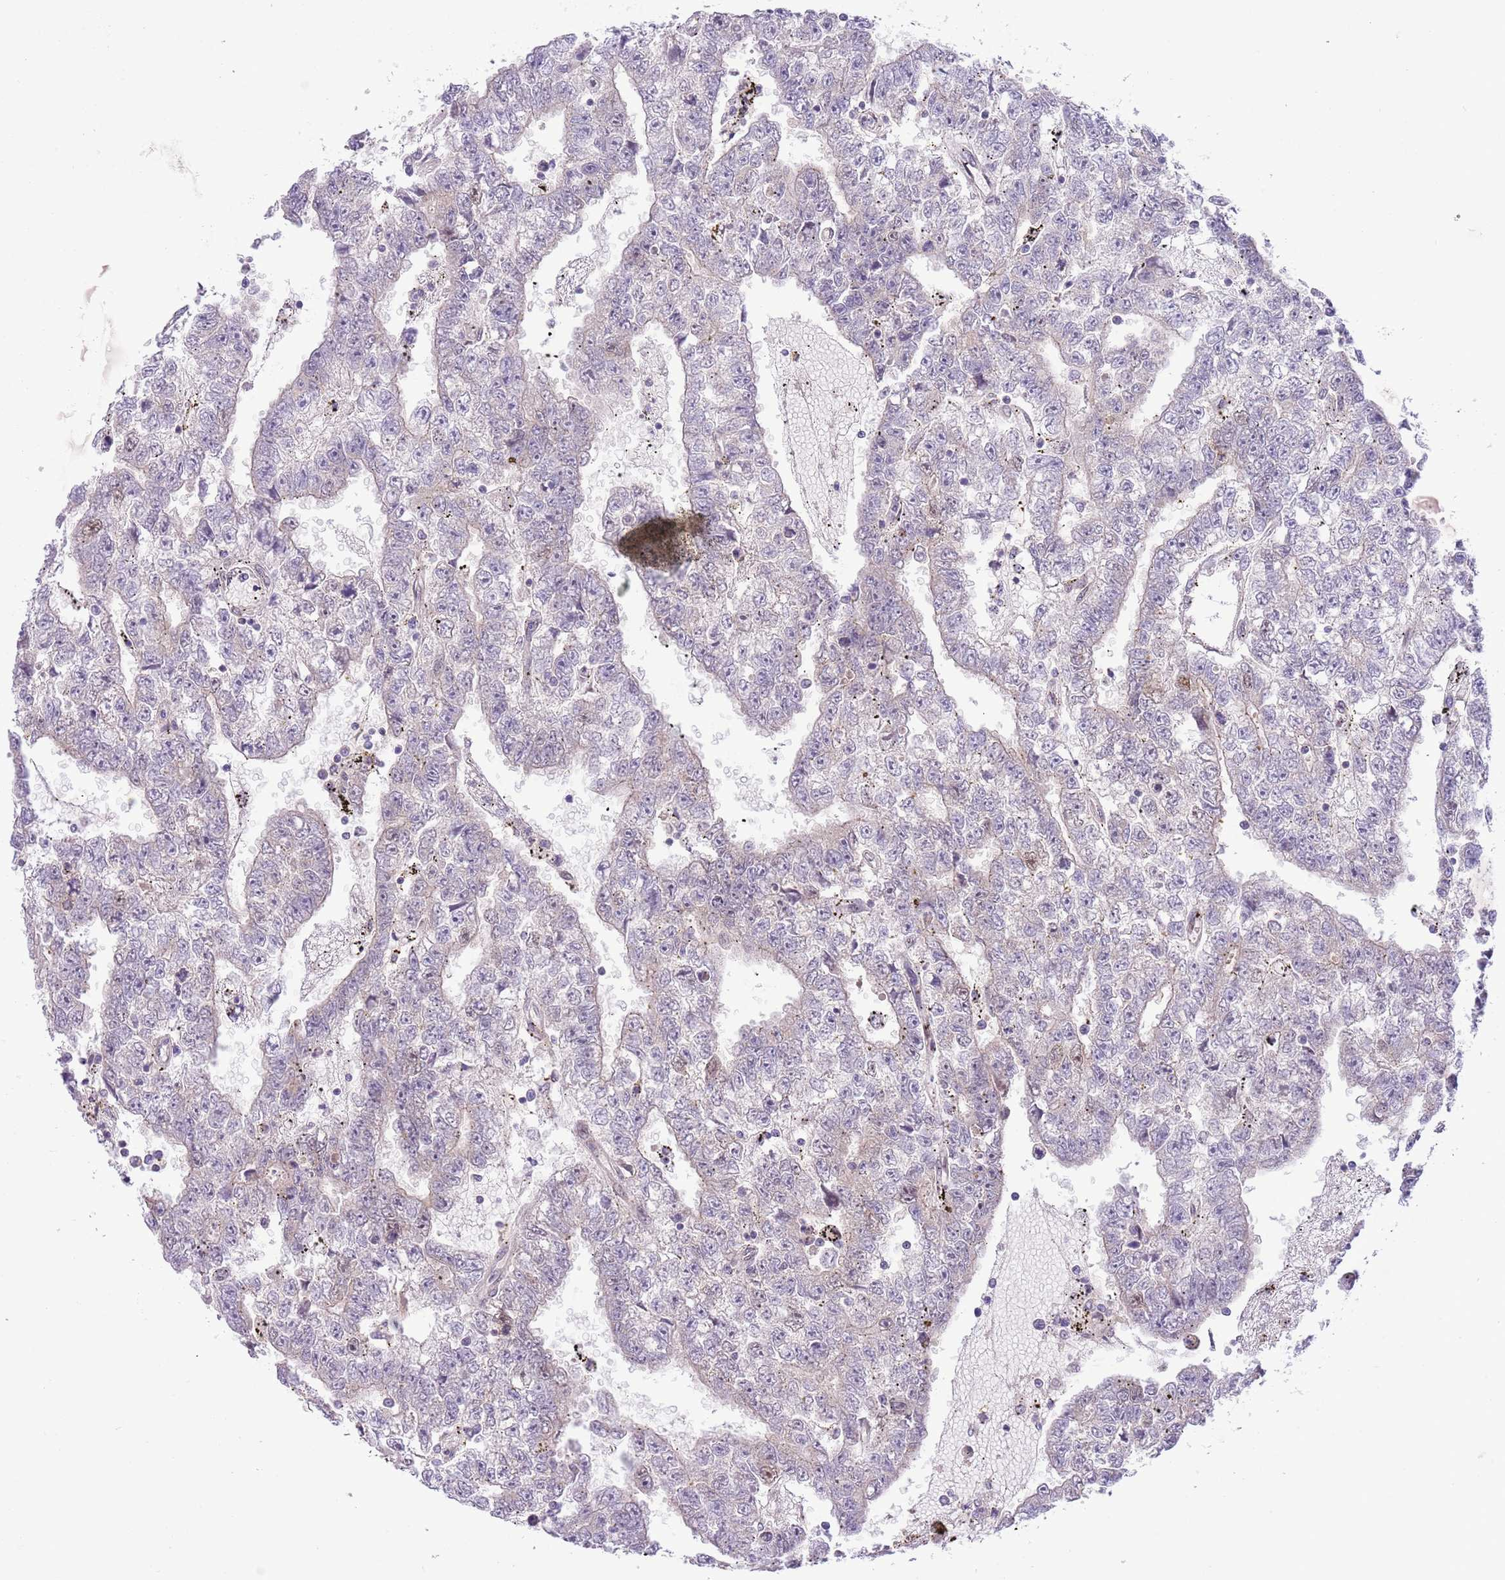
{"staining": {"intensity": "negative", "quantity": "none", "location": "none"}, "tissue": "testis cancer", "cell_type": "Tumor cells", "image_type": "cancer", "snomed": [{"axis": "morphology", "description": "Carcinoma, Embryonal, NOS"}, {"axis": "topography", "description": "Testis"}], "caption": "Immunohistochemistry photomicrograph of neoplastic tissue: testis cancer (embryonal carcinoma) stained with DAB reveals no significant protein staining in tumor cells. (Brightfield microscopy of DAB (3,3'-diaminobenzidine) immunohistochemistry at high magnification).", "gene": "CCND2", "patient": {"sex": "male", "age": 25}}